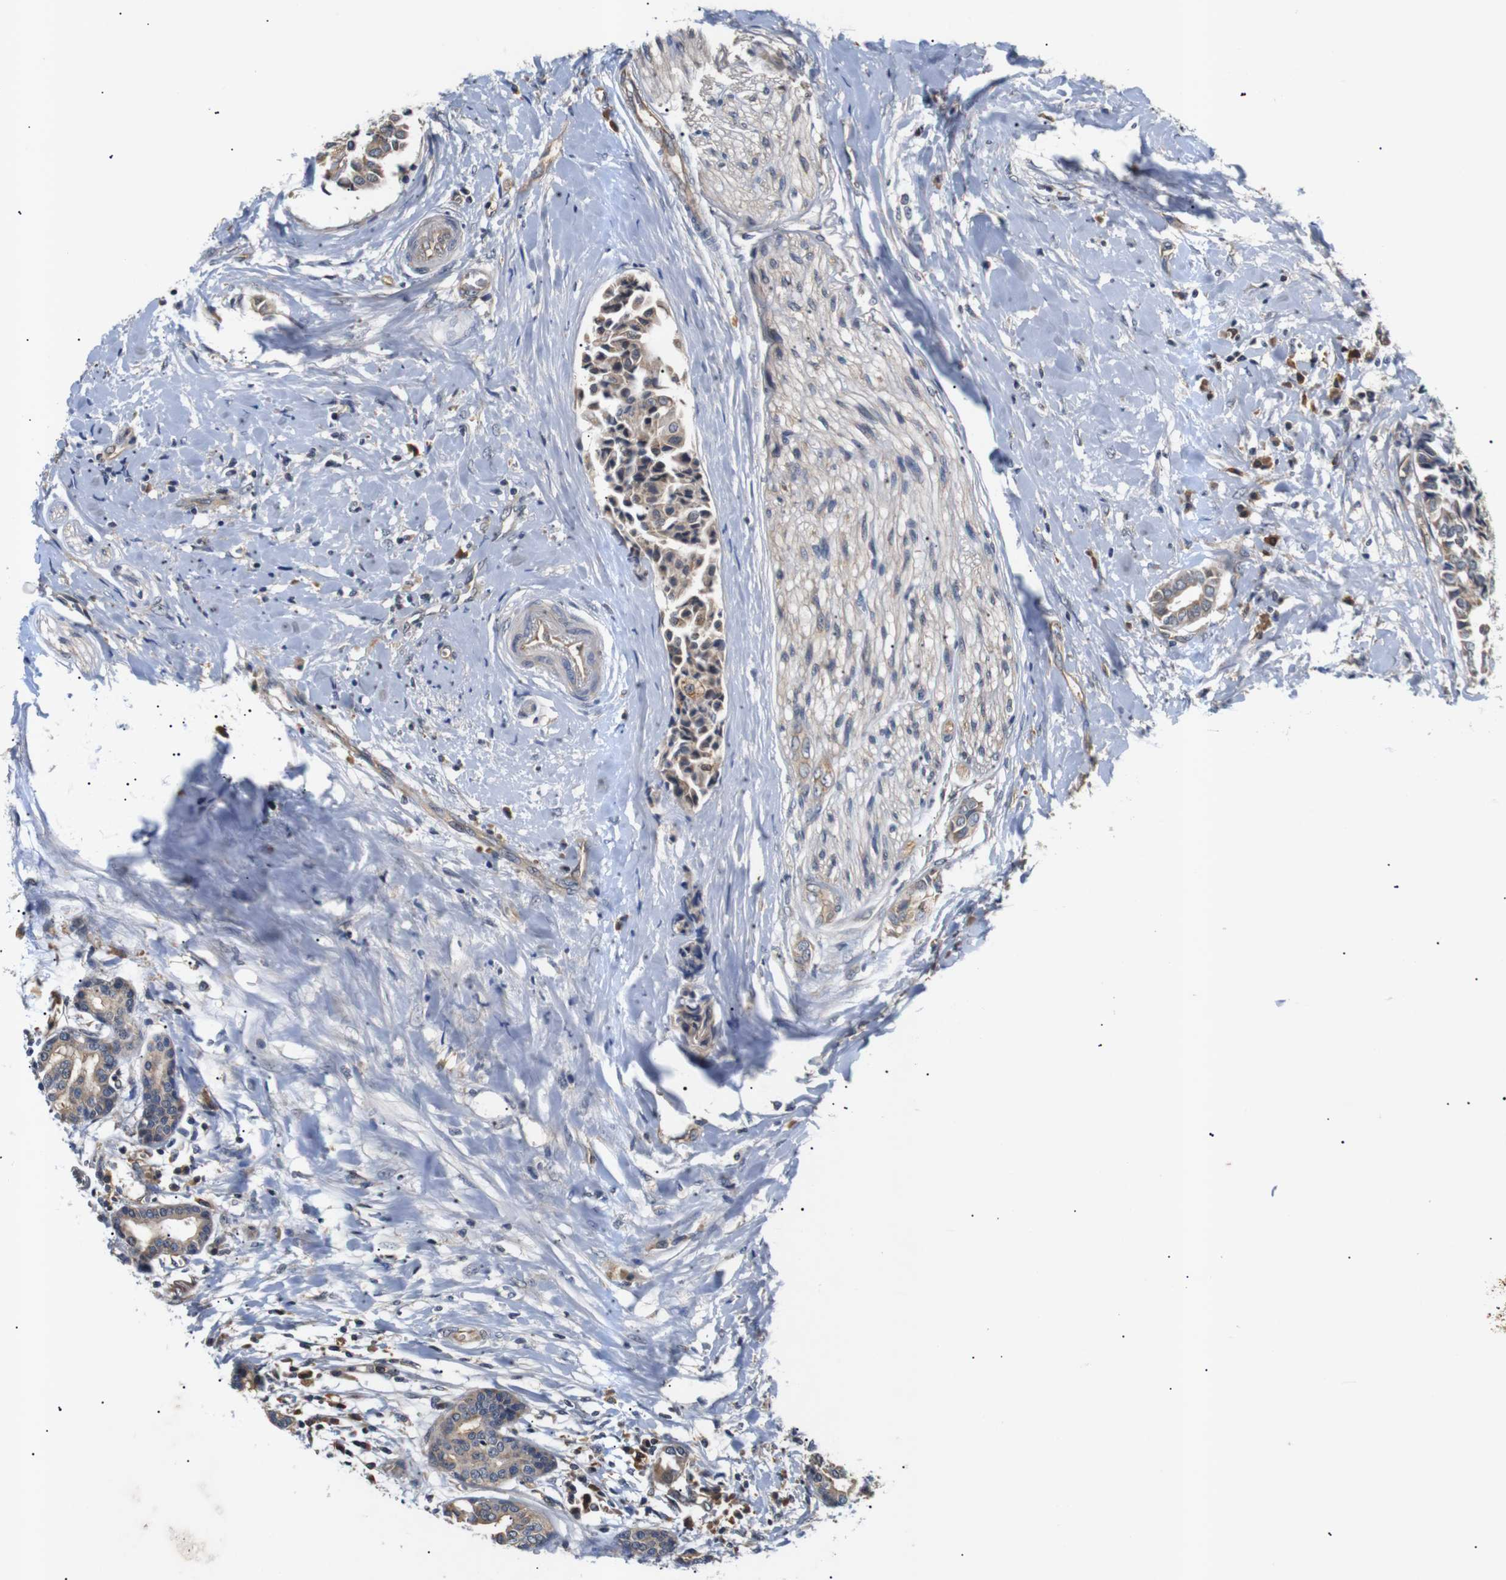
{"staining": {"intensity": "weak", "quantity": ">75%", "location": "cytoplasmic/membranous"}, "tissue": "head and neck cancer", "cell_type": "Tumor cells", "image_type": "cancer", "snomed": [{"axis": "morphology", "description": "Adenocarcinoma, NOS"}, {"axis": "topography", "description": "Salivary gland"}, {"axis": "topography", "description": "Head-Neck"}], "caption": "IHC photomicrograph of human adenocarcinoma (head and neck) stained for a protein (brown), which exhibits low levels of weak cytoplasmic/membranous positivity in about >75% of tumor cells.", "gene": "RIPK1", "patient": {"sex": "female", "age": 59}}